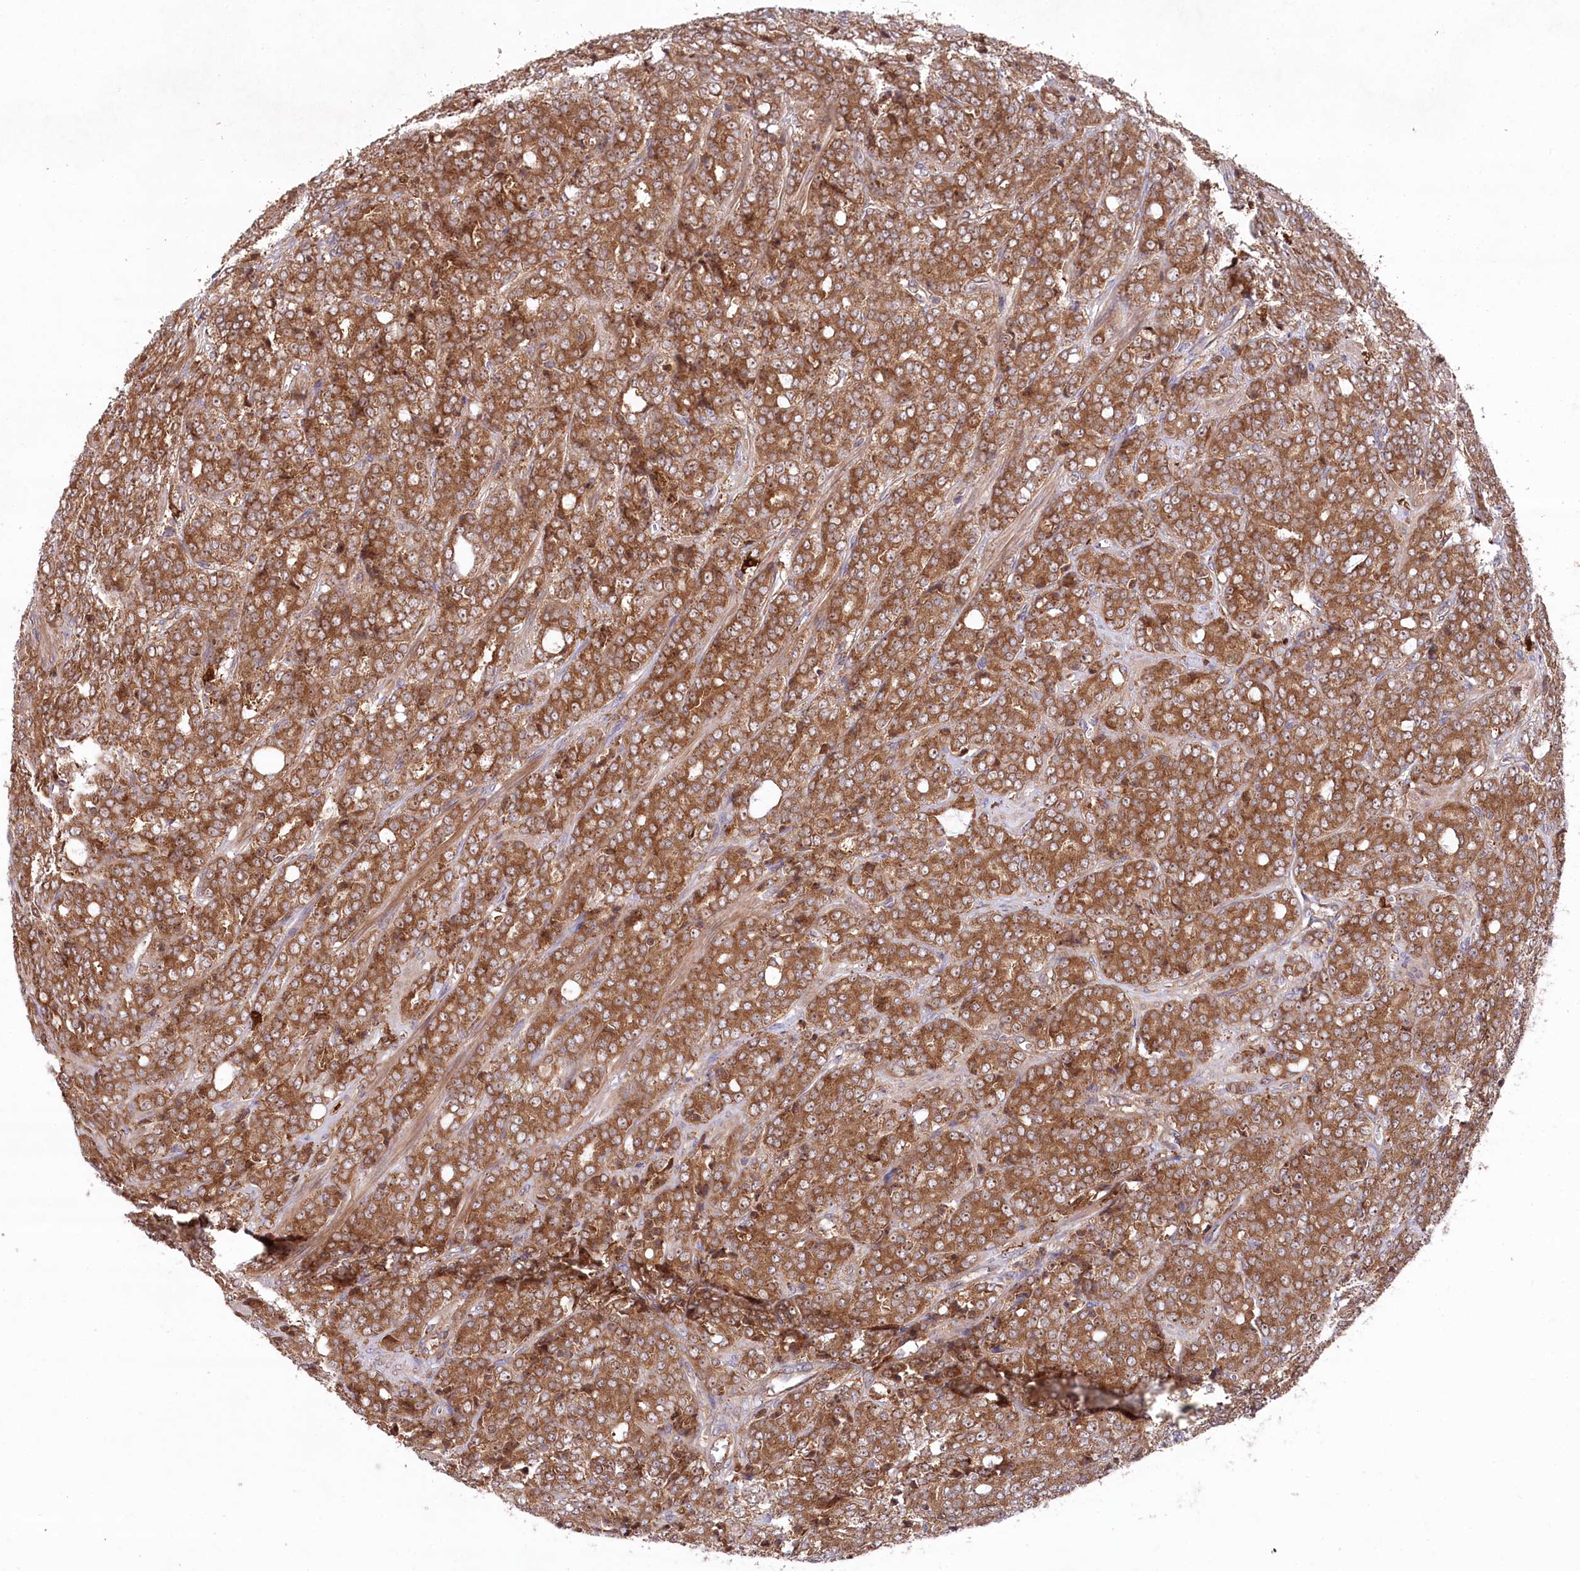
{"staining": {"intensity": "strong", "quantity": ">75%", "location": "cytoplasmic/membranous,nuclear"}, "tissue": "prostate cancer", "cell_type": "Tumor cells", "image_type": "cancer", "snomed": [{"axis": "morphology", "description": "Adenocarcinoma, High grade"}, {"axis": "topography", "description": "Prostate"}], "caption": "This photomicrograph demonstrates prostate cancer (adenocarcinoma (high-grade)) stained with IHC to label a protein in brown. The cytoplasmic/membranous and nuclear of tumor cells show strong positivity for the protein. Nuclei are counter-stained blue.", "gene": "PPP1R21", "patient": {"sex": "male", "age": 62}}